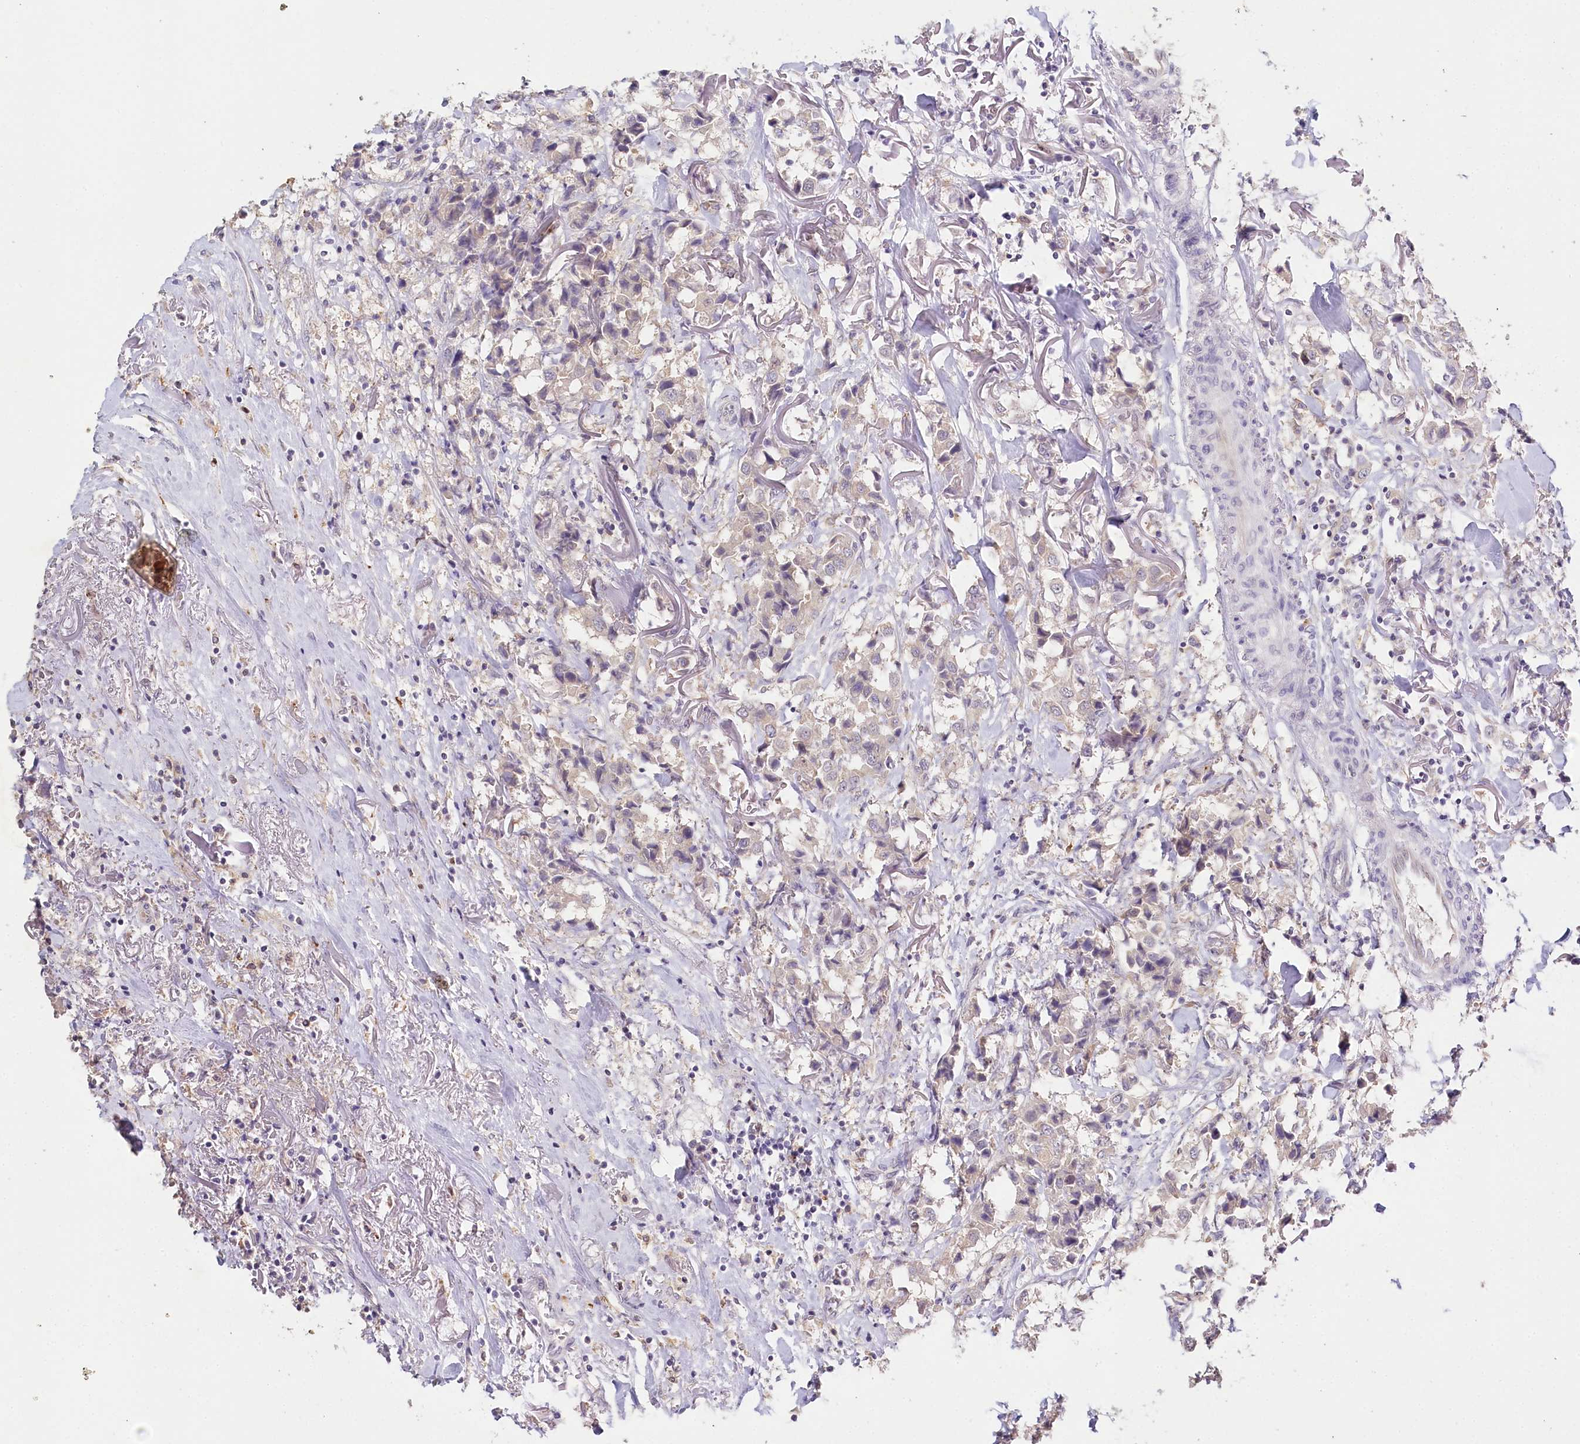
{"staining": {"intensity": "negative", "quantity": "none", "location": "none"}, "tissue": "breast cancer", "cell_type": "Tumor cells", "image_type": "cancer", "snomed": [{"axis": "morphology", "description": "Duct carcinoma"}, {"axis": "topography", "description": "Breast"}], "caption": "Histopathology image shows no protein expression in tumor cells of breast infiltrating ductal carcinoma tissue.", "gene": "DAPK1", "patient": {"sex": "female", "age": 80}}